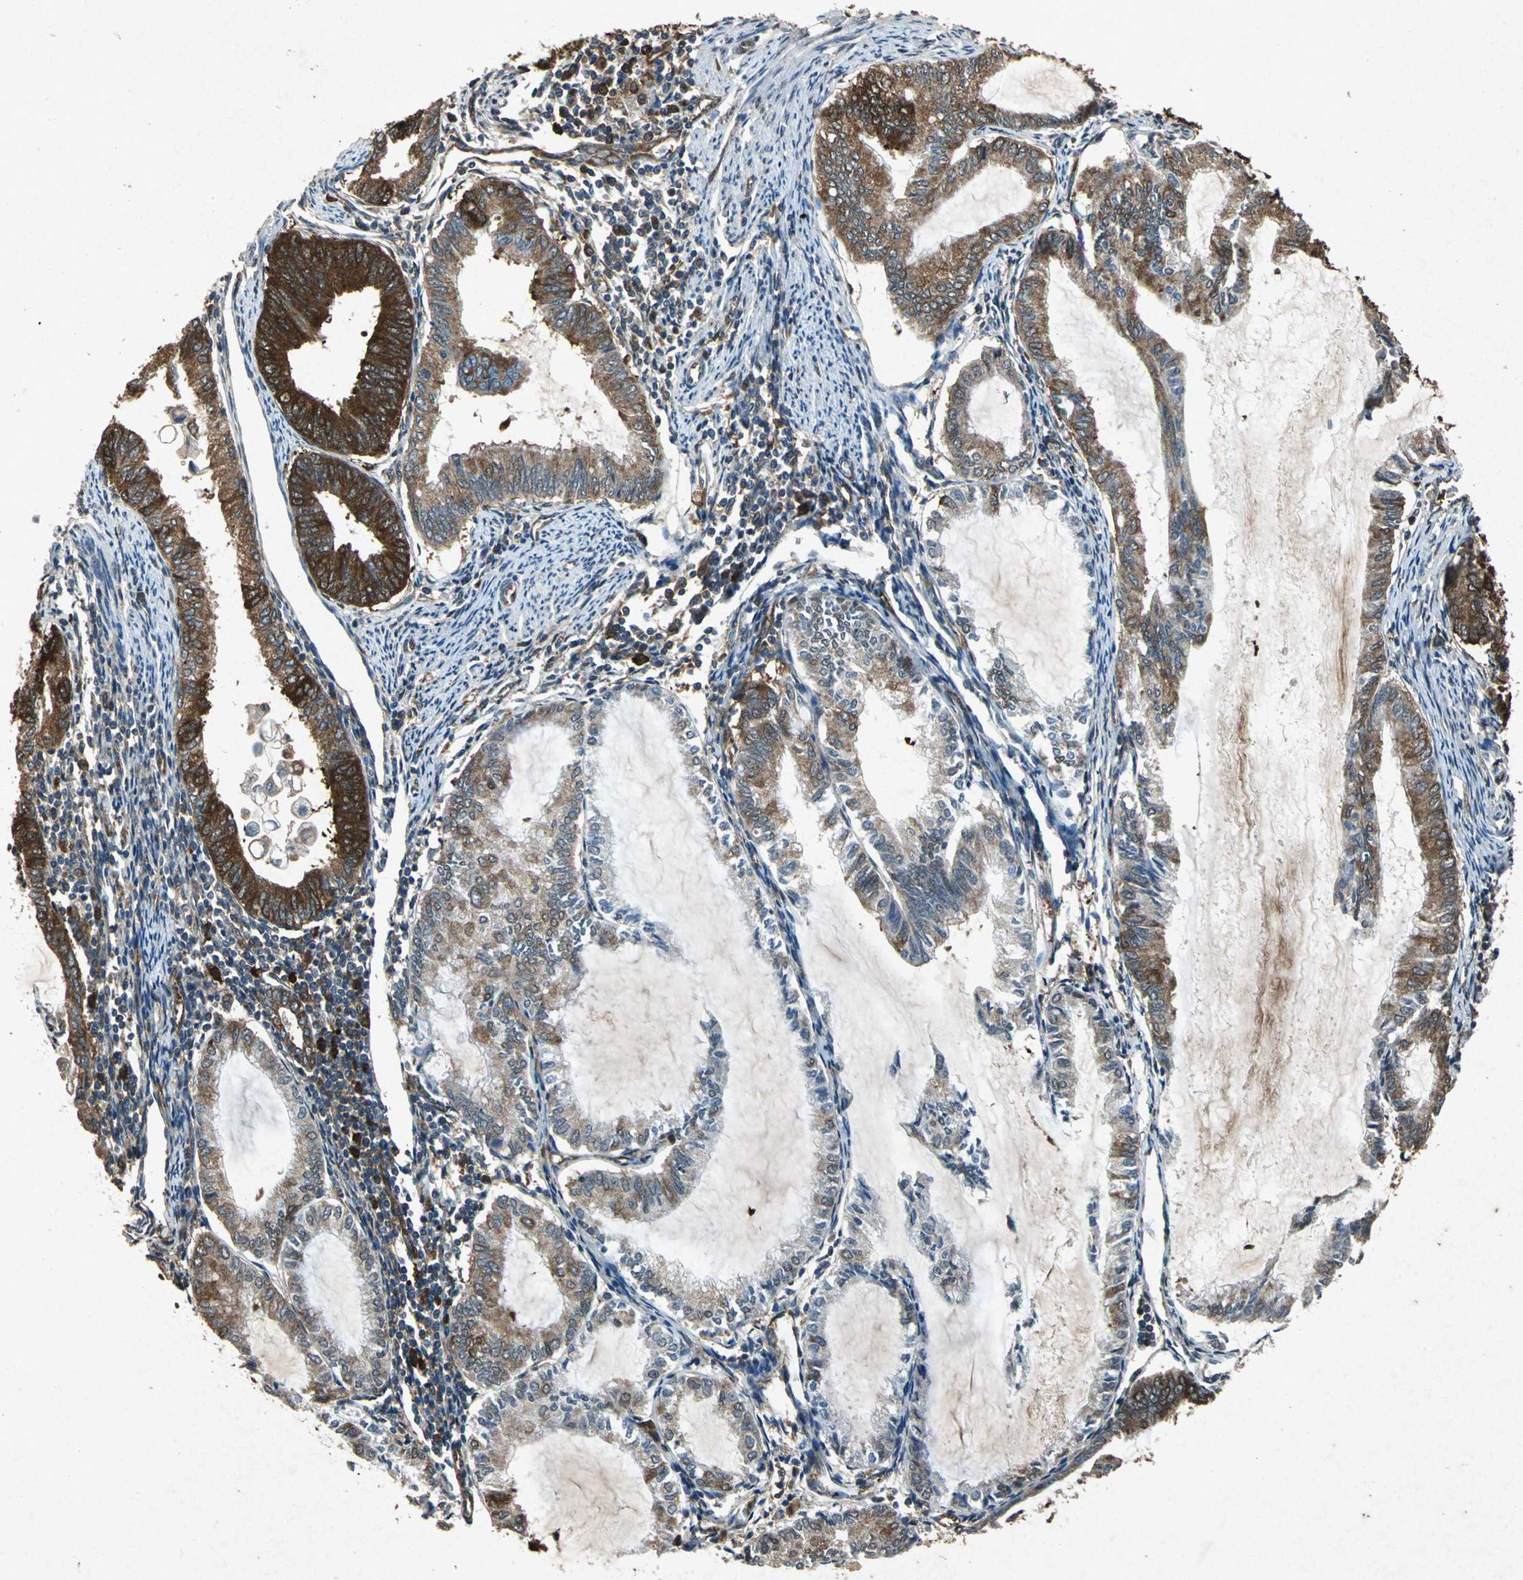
{"staining": {"intensity": "strong", "quantity": ">75%", "location": "cytoplasmic/membranous"}, "tissue": "endometrial cancer", "cell_type": "Tumor cells", "image_type": "cancer", "snomed": [{"axis": "morphology", "description": "Adenocarcinoma, NOS"}, {"axis": "topography", "description": "Endometrium"}], "caption": "Adenocarcinoma (endometrial) stained with immunohistochemistry reveals strong cytoplasmic/membranous positivity in approximately >75% of tumor cells.", "gene": "HSP90AB1", "patient": {"sex": "female", "age": 86}}